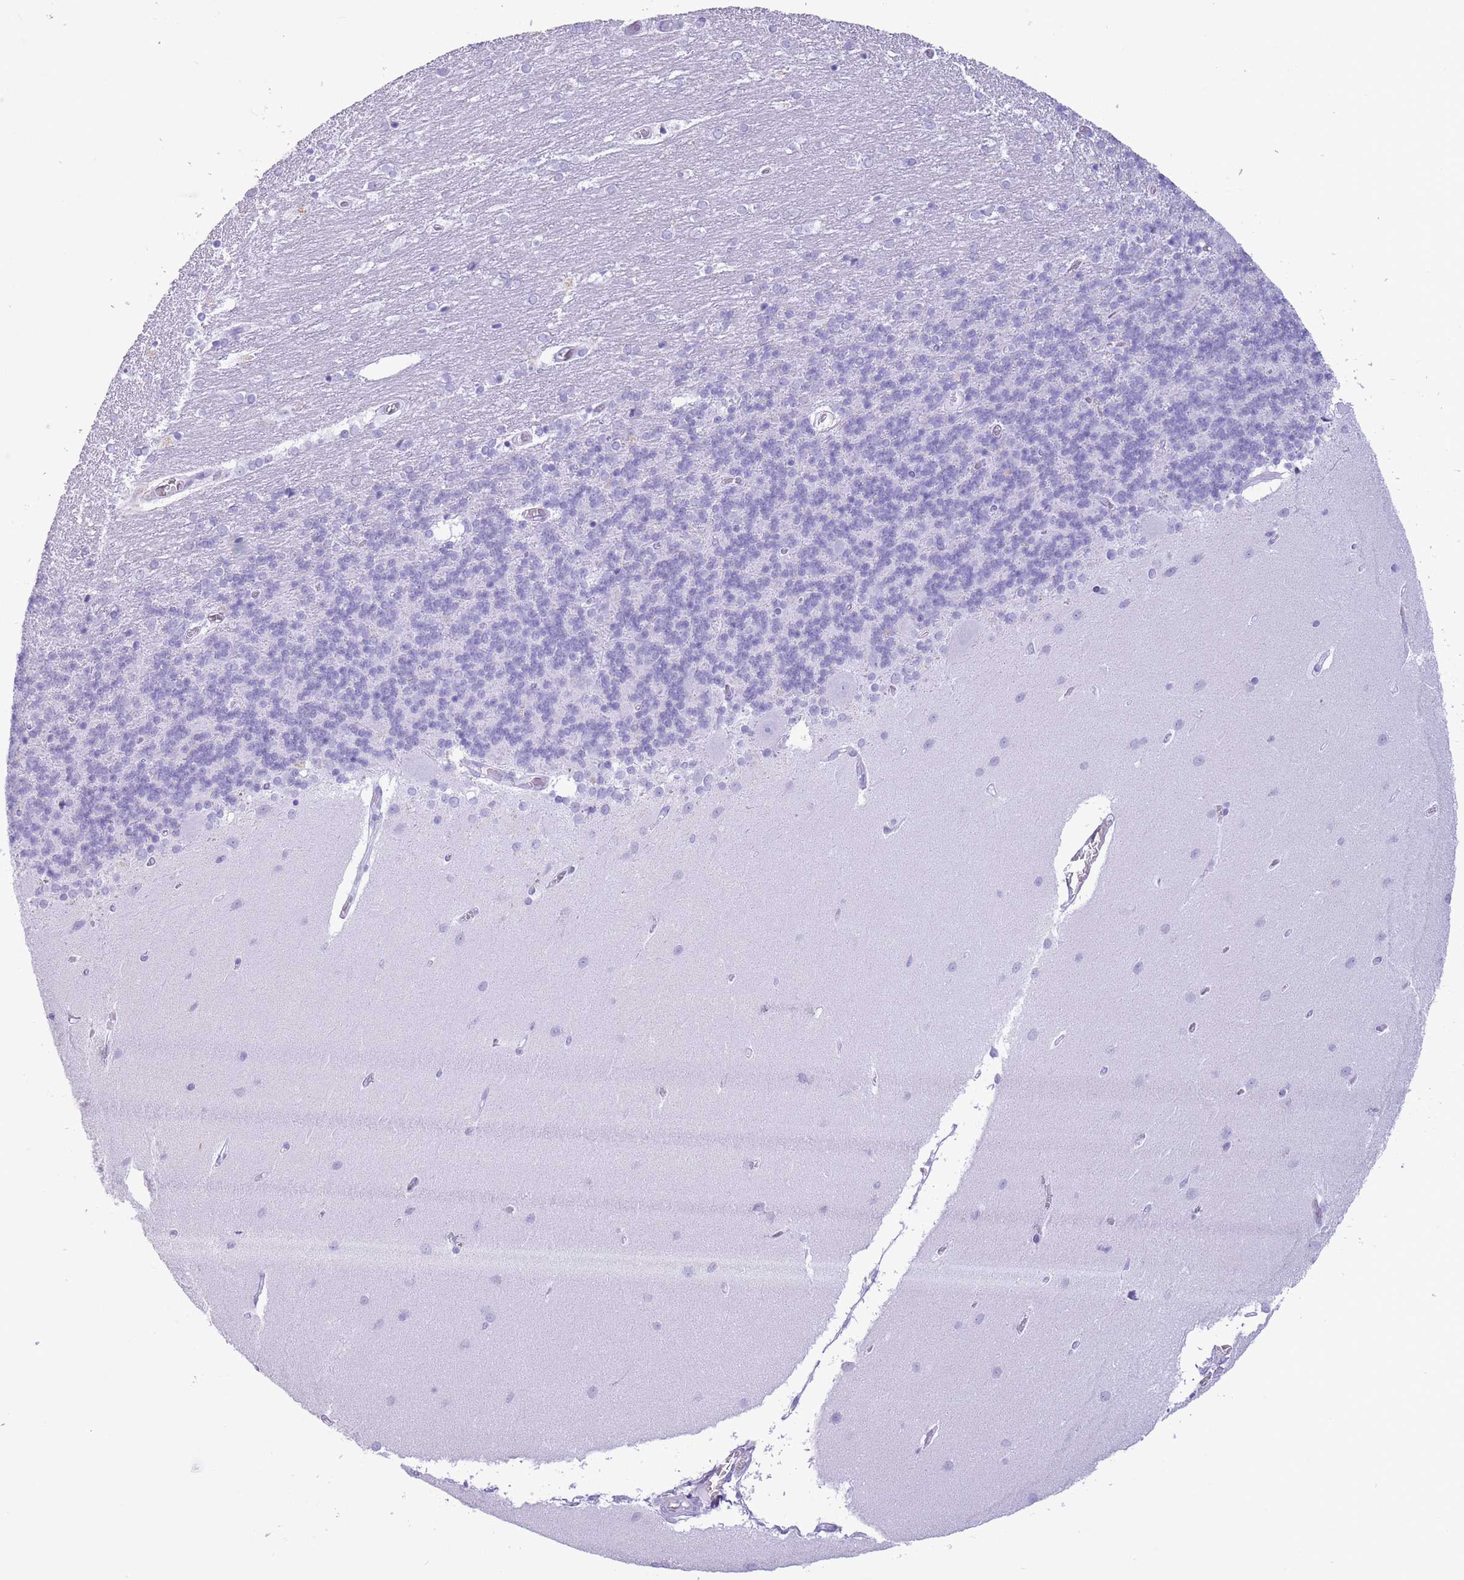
{"staining": {"intensity": "negative", "quantity": "none", "location": "none"}, "tissue": "cerebellum", "cell_type": "Cells in granular layer", "image_type": "normal", "snomed": [{"axis": "morphology", "description": "Normal tissue, NOS"}, {"axis": "topography", "description": "Cerebellum"}], "caption": "Cerebellum stained for a protein using IHC reveals no staining cells in granular layer.", "gene": "OR4F16", "patient": {"sex": "female", "age": 54}}